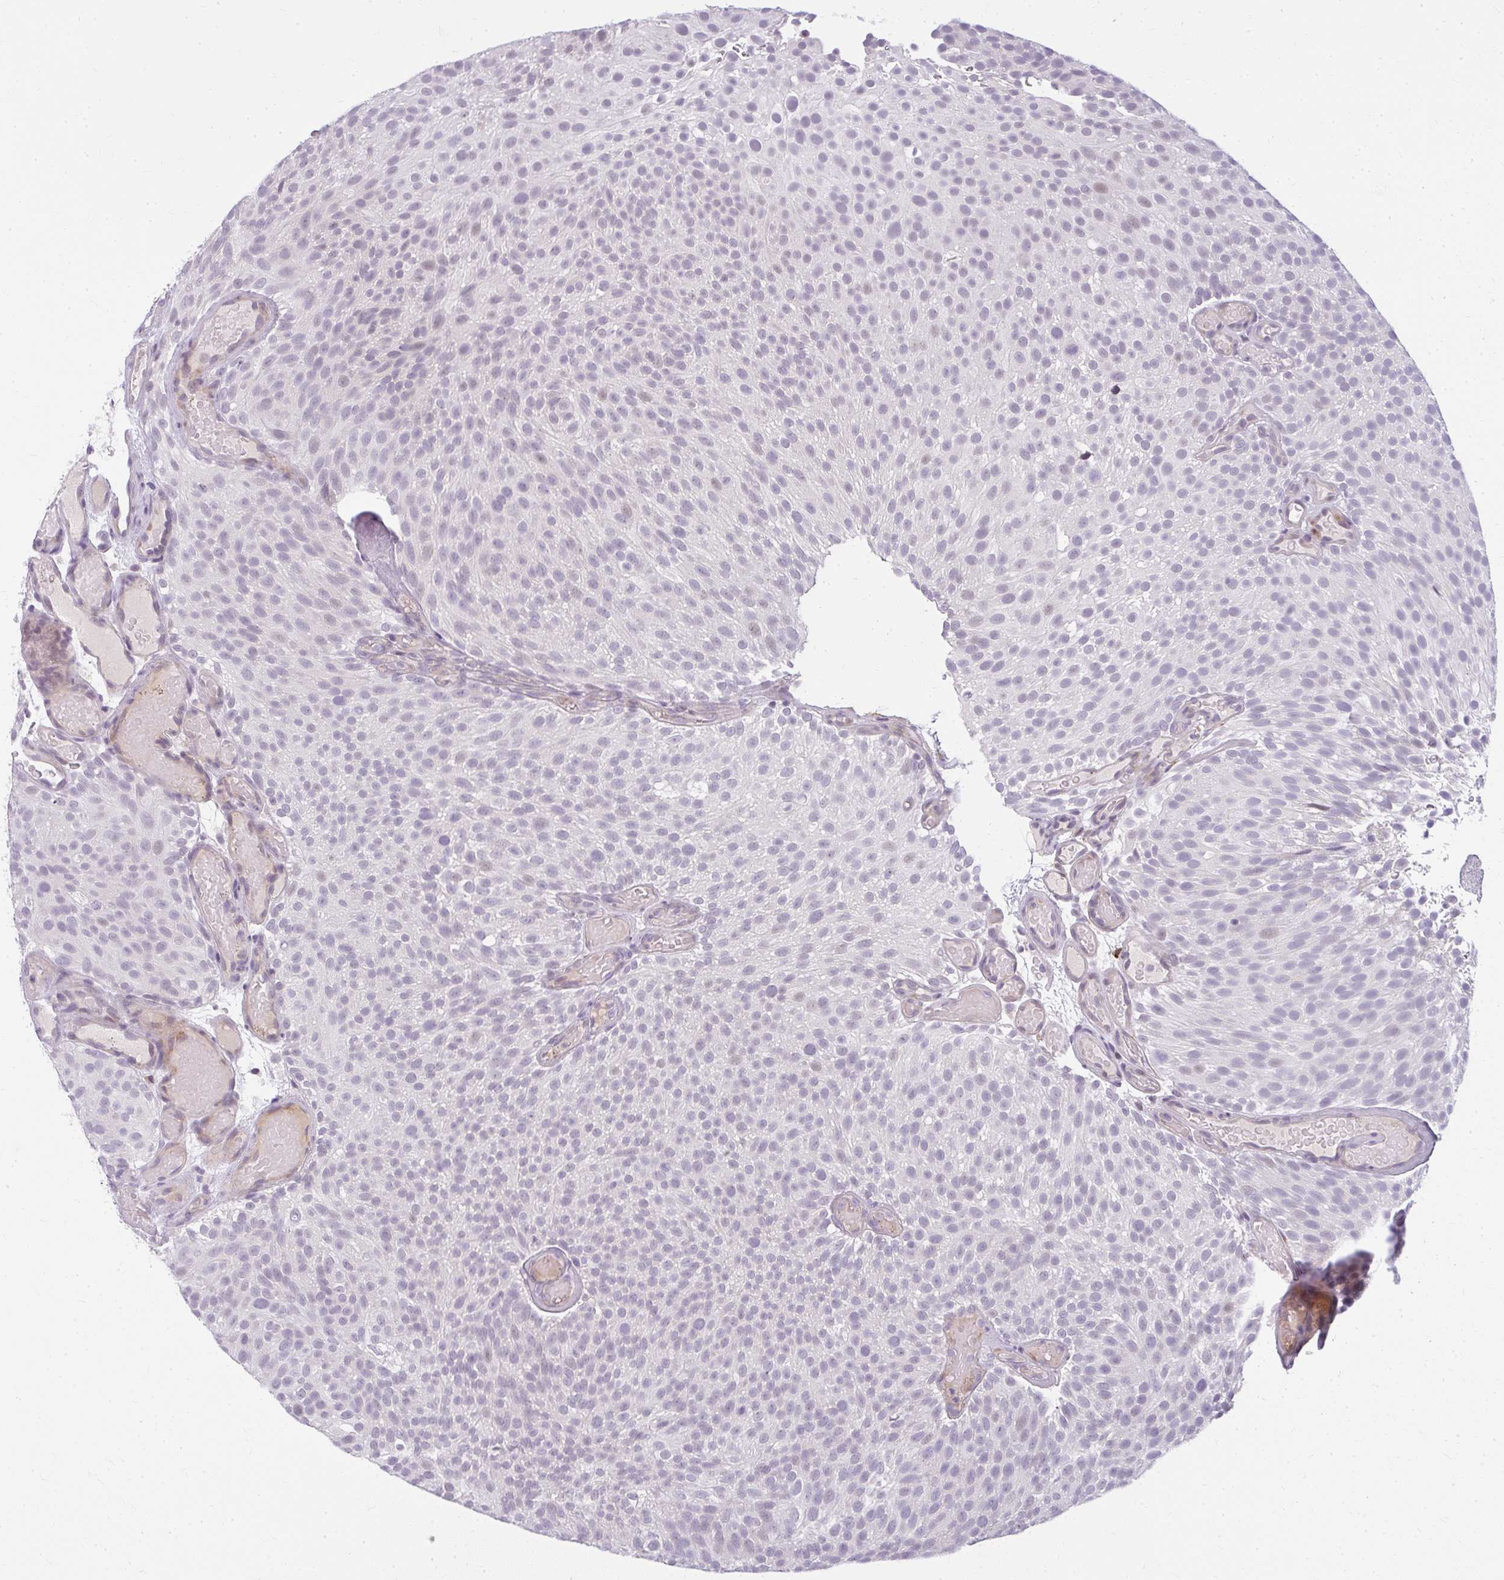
{"staining": {"intensity": "negative", "quantity": "none", "location": "none"}, "tissue": "urothelial cancer", "cell_type": "Tumor cells", "image_type": "cancer", "snomed": [{"axis": "morphology", "description": "Urothelial carcinoma, Low grade"}, {"axis": "topography", "description": "Urinary bladder"}], "caption": "High magnification brightfield microscopy of urothelial cancer stained with DAB (brown) and counterstained with hematoxylin (blue): tumor cells show no significant positivity.", "gene": "ZFYVE26", "patient": {"sex": "male", "age": 78}}